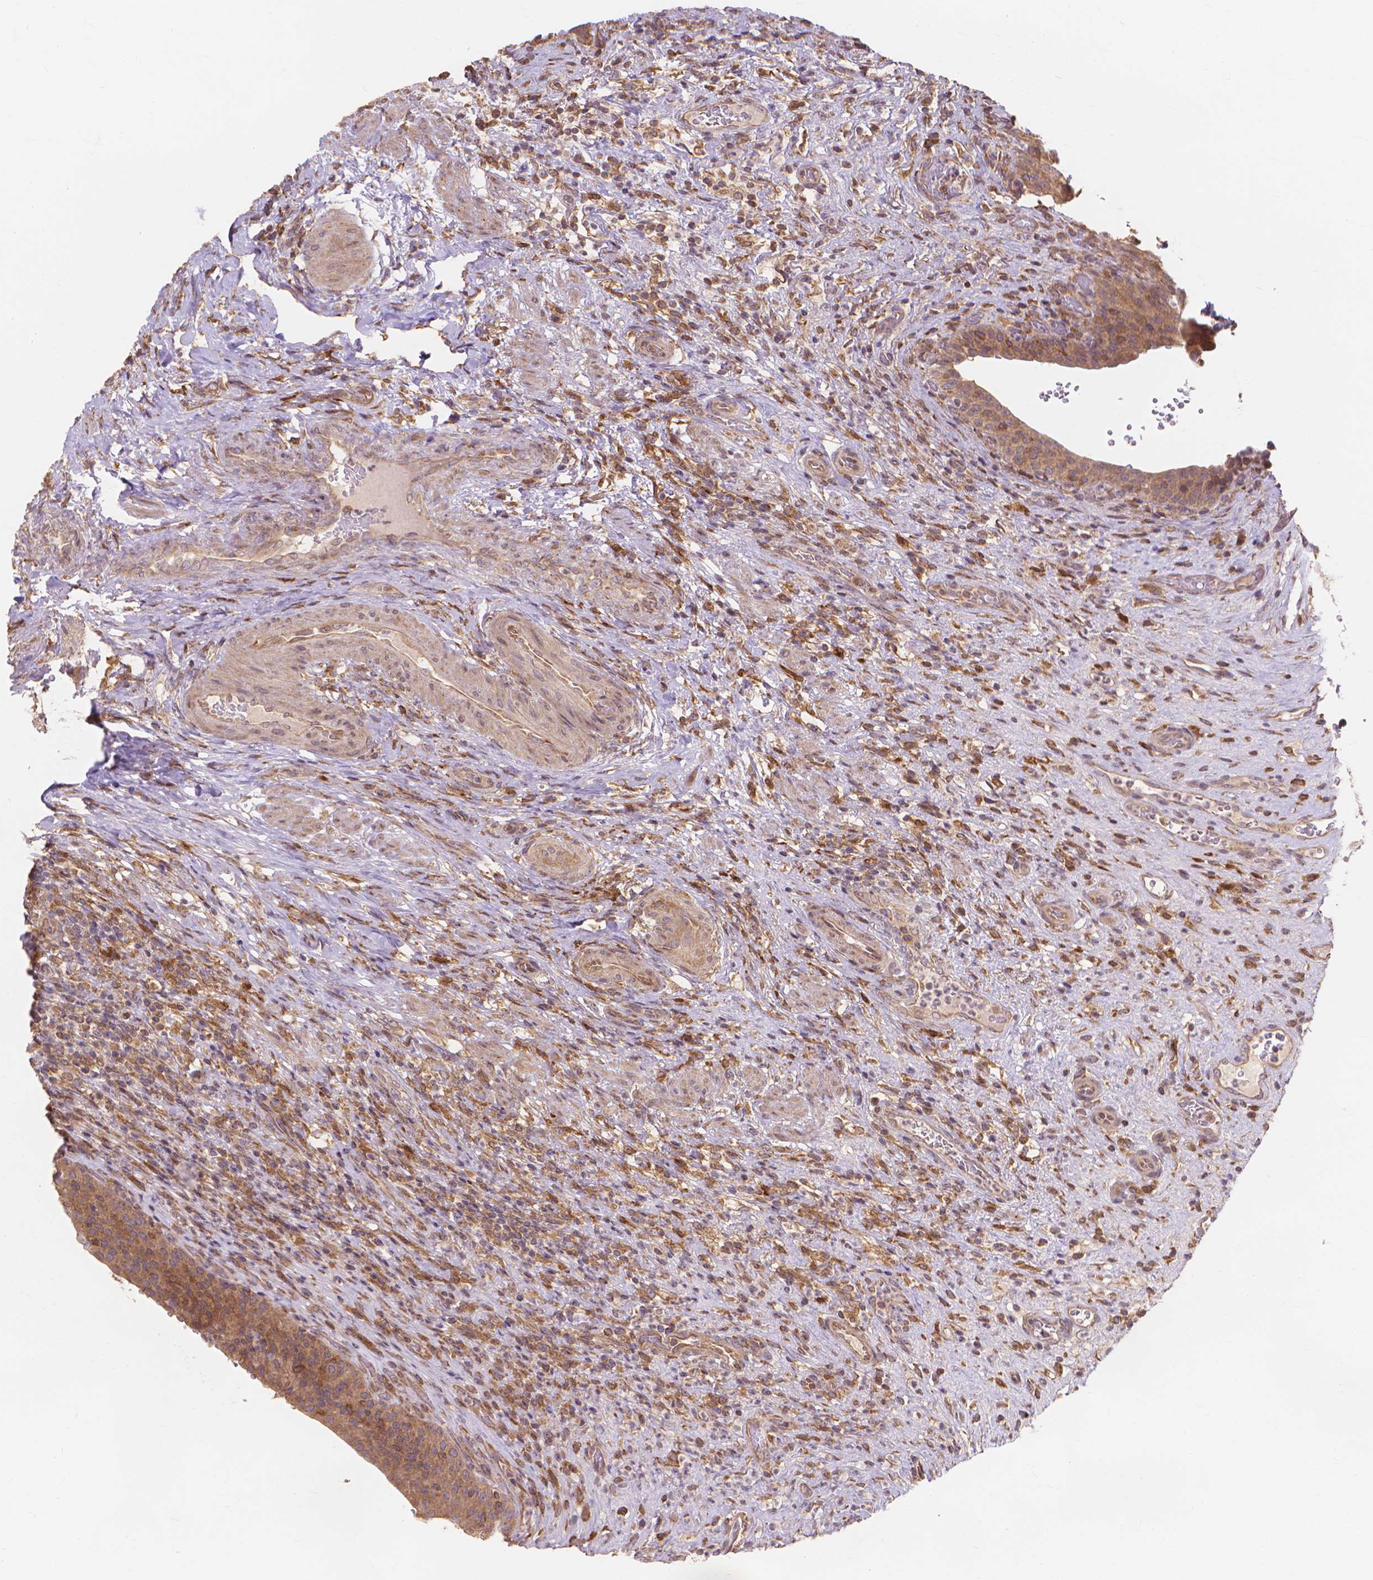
{"staining": {"intensity": "moderate", "quantity": ">75%", "location": "cytoplasmic/membranous"}, "tissue": "urinary bladder", "cell_type": "Urothelial cells", "image_type": "normal", "snomed": [{"axis": "morphology", "description": "Normal tissue, NOS"}, {"axis": "topography", "description": "Urinary bladder"}, {"axis": "topography", "description": "Peripheral nerve tissue"}], "caption": "Approximately >75% of urothelial cells in unremarkable human urinary bladder display moderate cytoplasmic/membranous protein expression as visualized by brown immunohistochemical staining.", "gene": "TAB2", "patient": {"sex": "male", "age": 66}}